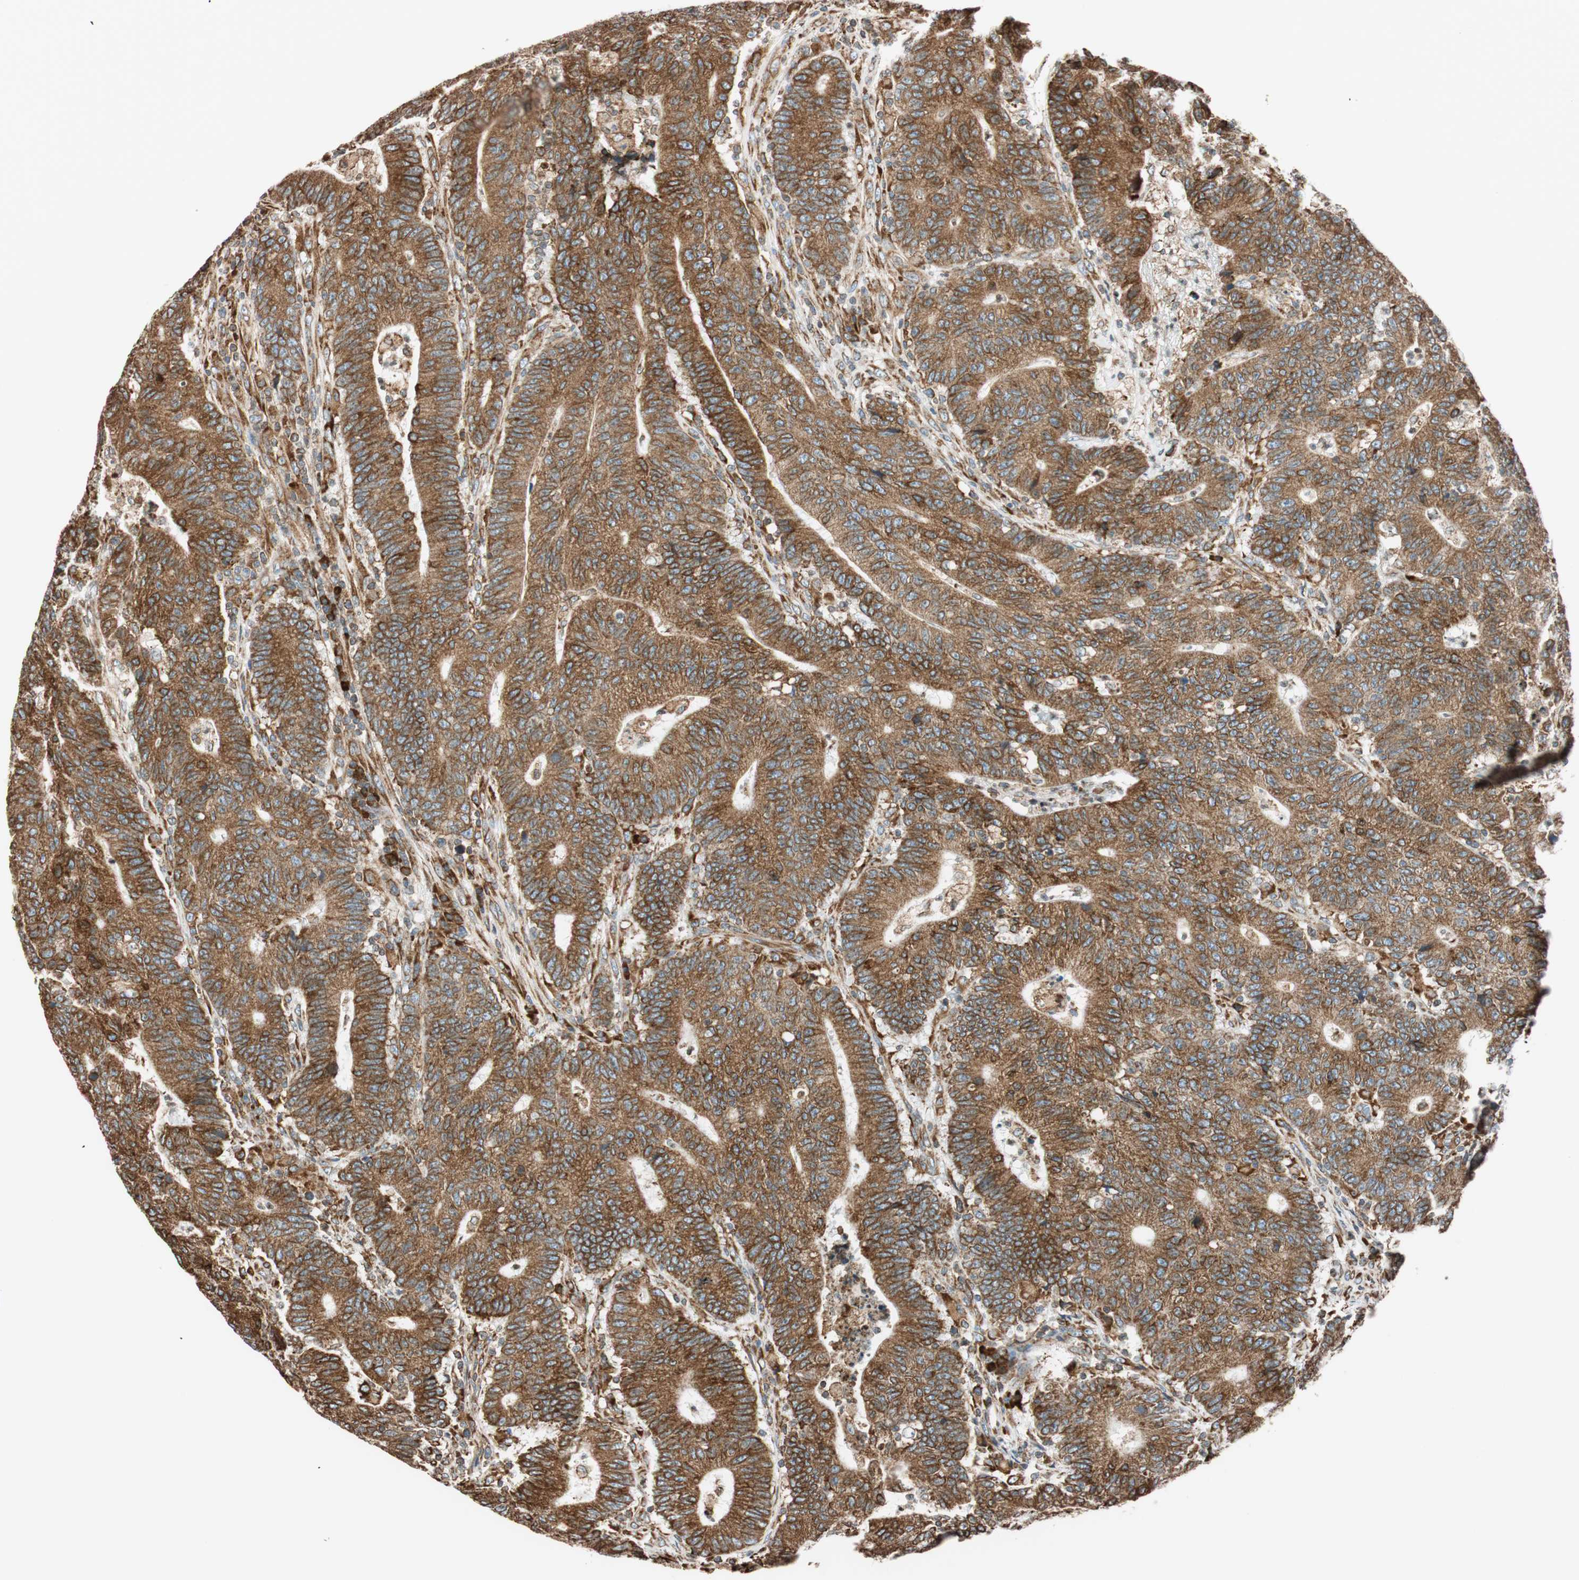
{"staining": {"intensity": "moderate", "quantity": ">75%", "location": "cytoplasmic/membranous"}, "tissue": "colorectal cancer", "cell_type": "Tumor cells", "image_type": "cancer", "snomed": [{"axis": "morphology", "description": "Normal tissue, NOS"}, {"axis": "morphology", "description": "Adenocarcinoma, NOS"}, {"axis": "topography", "description": "Colon"}], "caption": "Human colorectal adenocarcinoma stained with a brown dye reveals moderate cytoplasmic/membranous positive expression in approximately >75% of tumor cells.", "gene": "PRKCSH", "patient": {"sex": "female", "age": 75}}